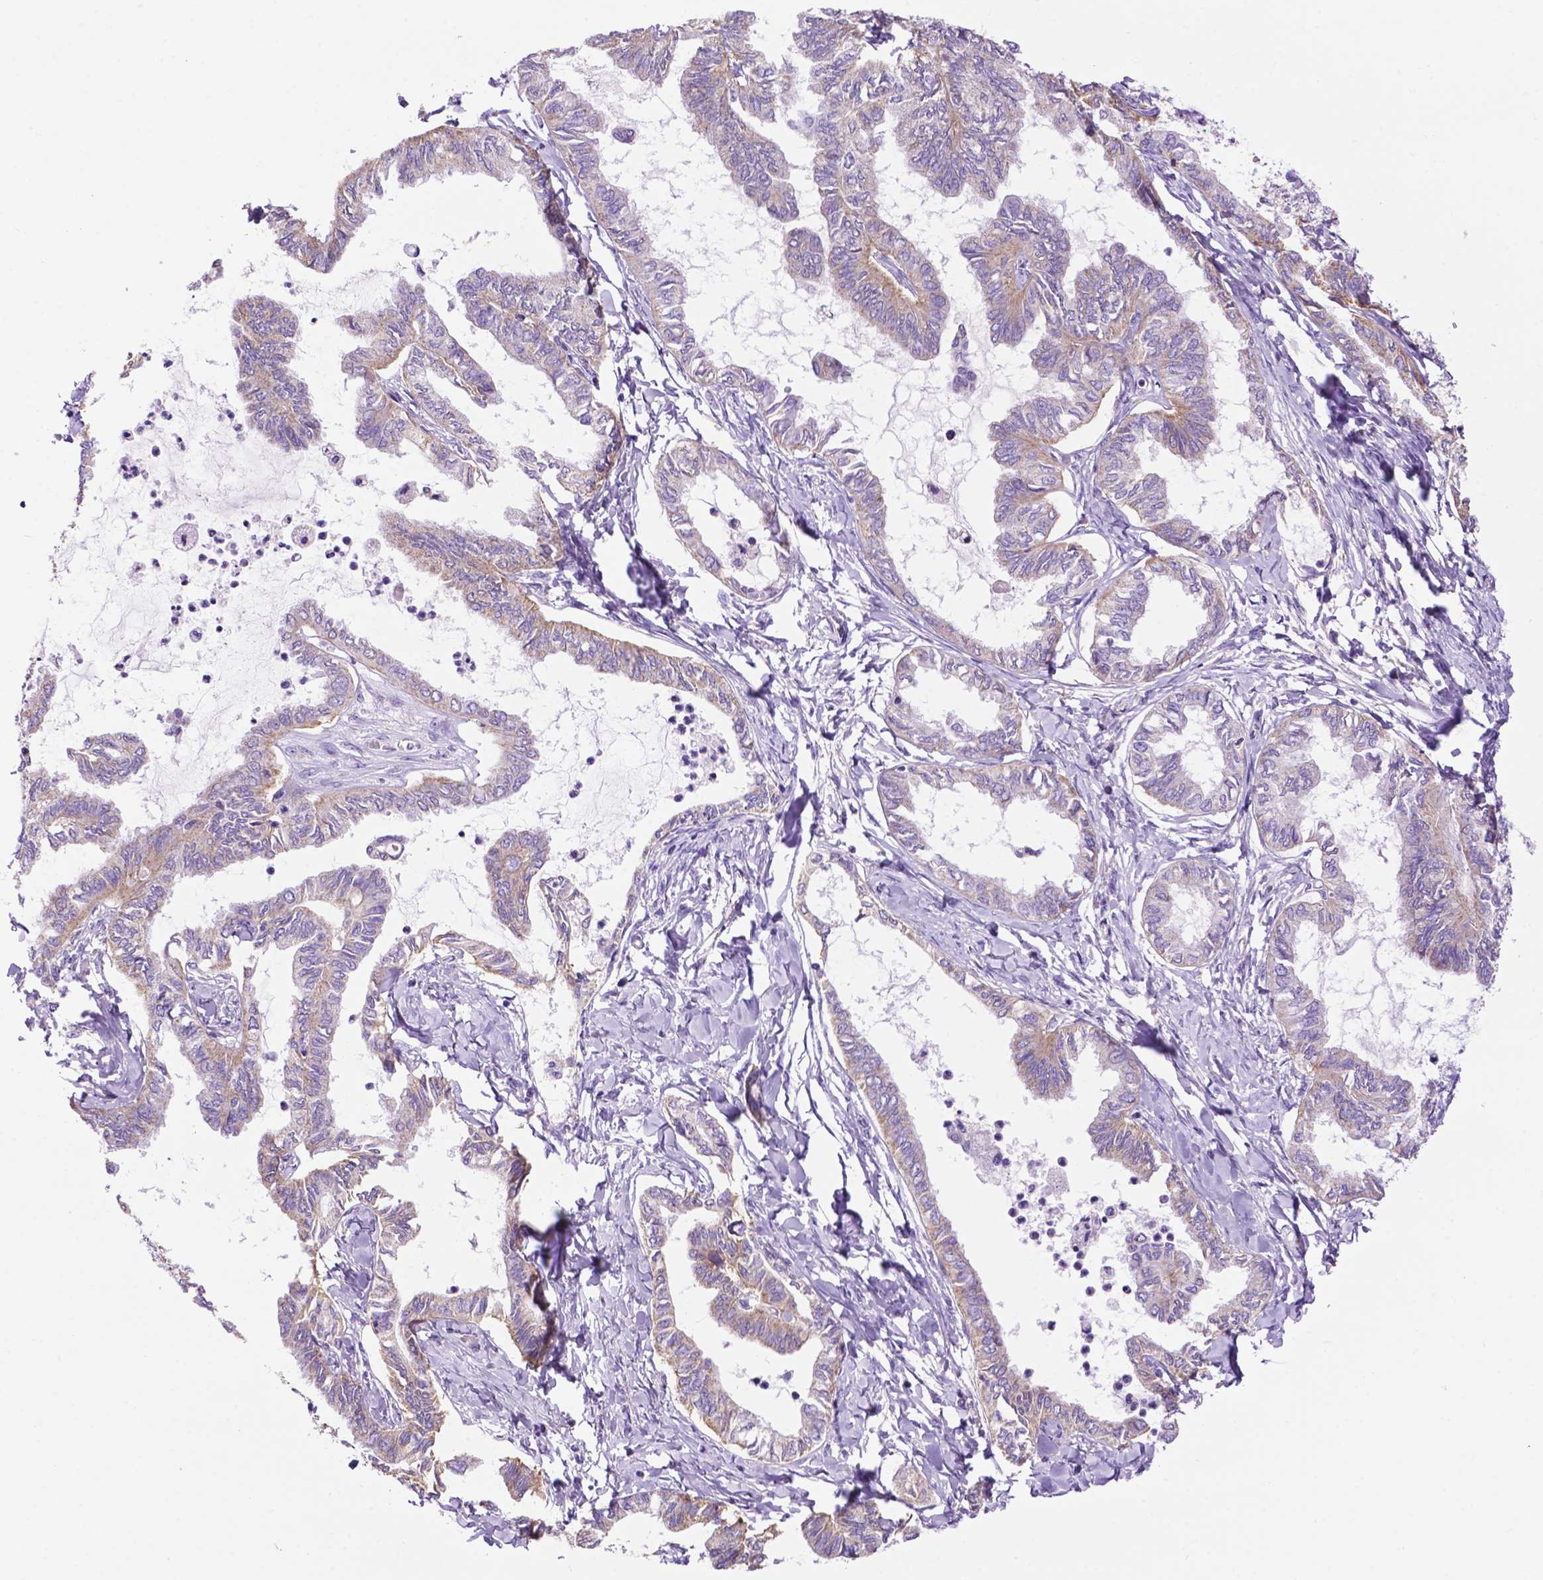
{"staining": {"intensity": "weak", "quantity": "25%-75%", "location": "cytoplasmic/membranous"}, "tissue": "ovarian cancer", "cell_type": "Tumor cells", "image_type": "cancer", "snomed": [{"axis": "morphology", "description": "Carcinoma, endometroid"}, {"axis": "topography", "description": "Ovary"}], "caption": "A photomicrograph of ovarian endometroid carcinoma stained for a protein displays weak cytoplasmic/membranous brown staining in tumor cells.", "gene": "PHYHIP", "patient": {"sex": "female", "age": 70}}